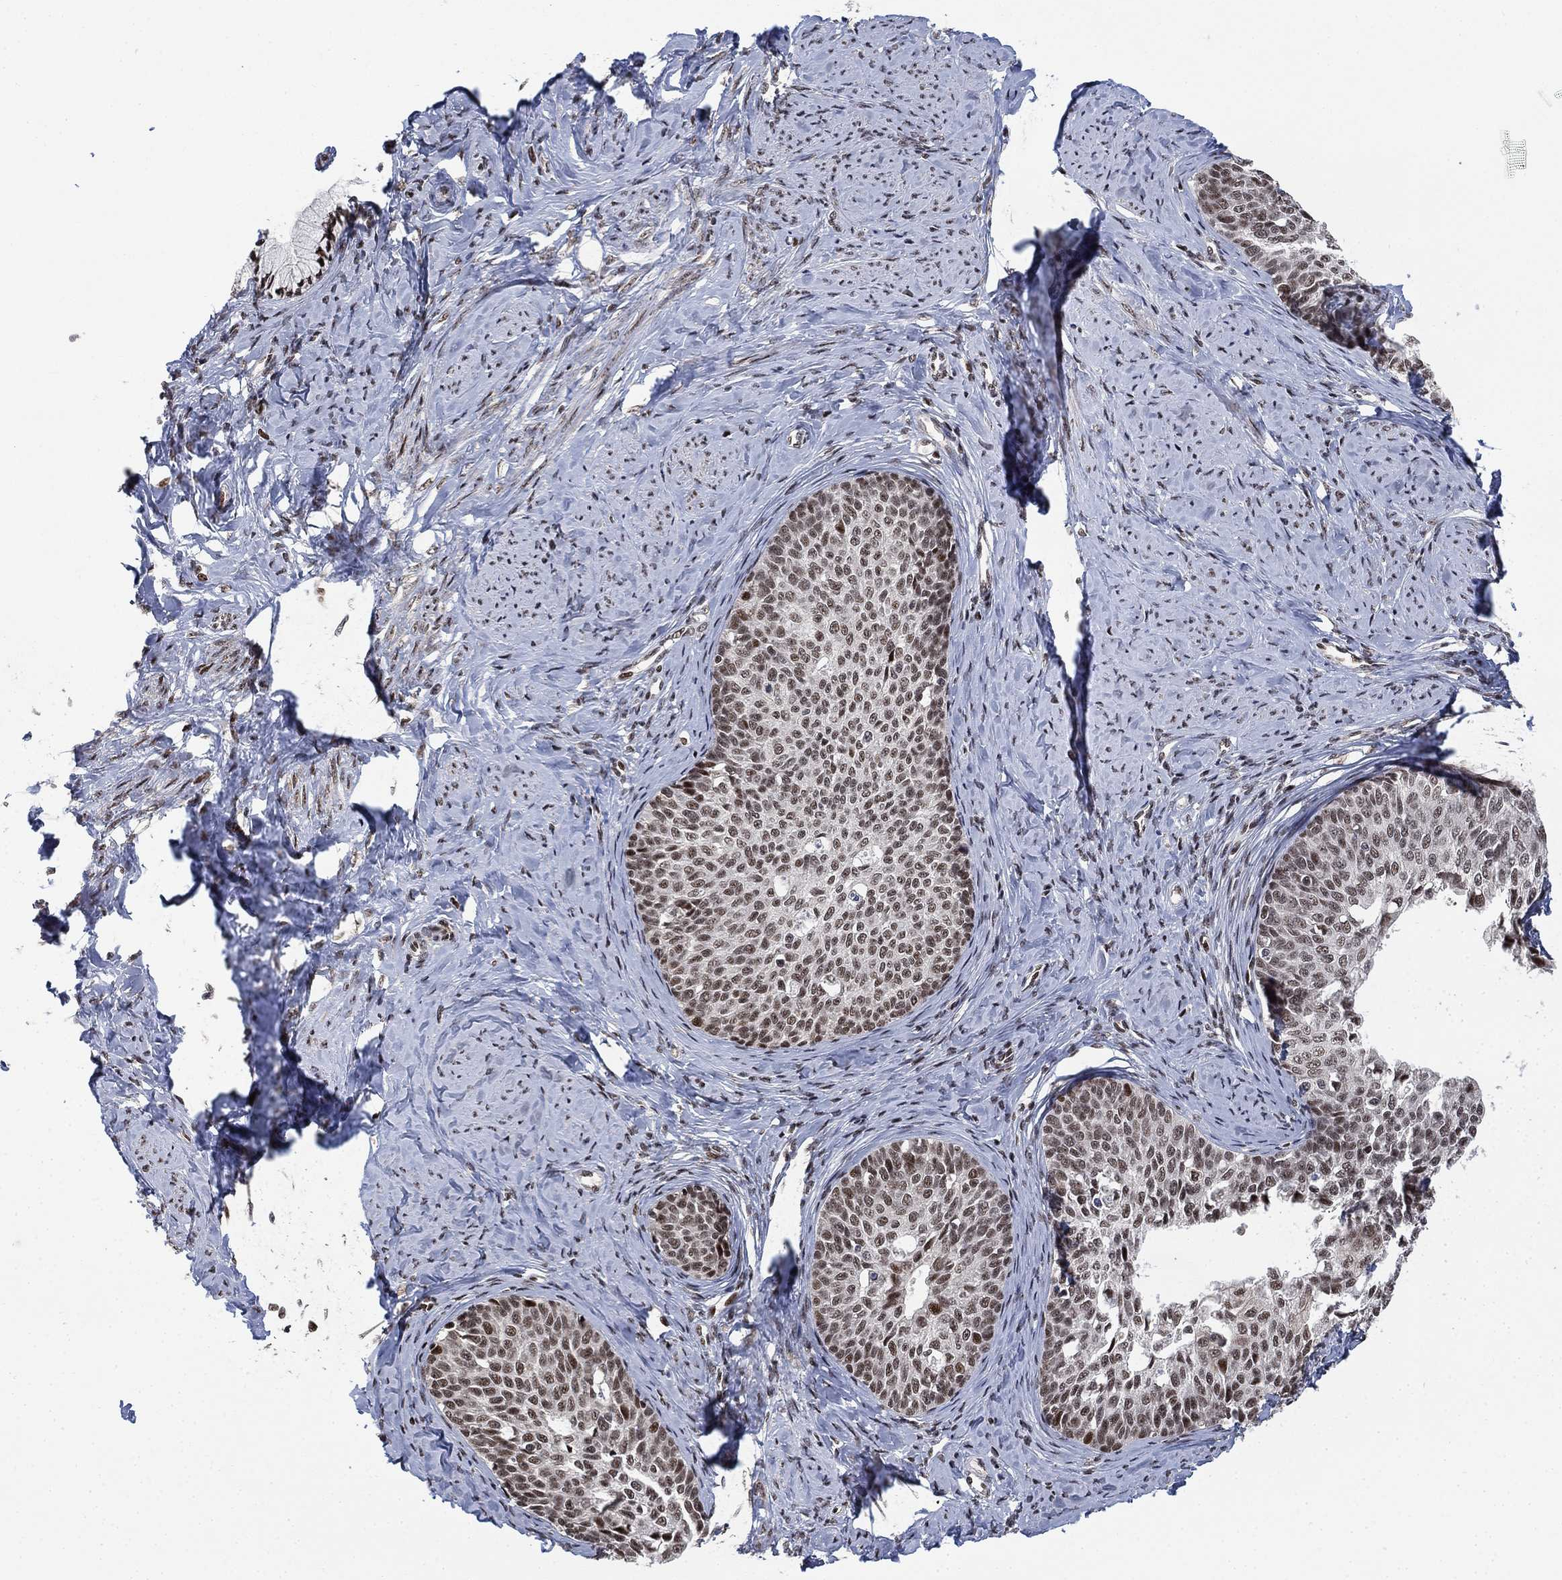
{"staining": {"intensity": "moderate", "quantity": ">75%", "location": "nuclear"}, "tissue": "cervical cancer", "cell_type": "Tumor cells", "image_type": "cancer", "snomed": [{"axis": "morphology", "description": "Squamous cell carcinoma, NOS"}, {"axis": "topography", "description": "Cervix"}], "caption": "Immunohistochemistry (IHC) micrograph of cervical cancer stained for a protein (brown), which exhibits medium levels of moderate nuclear staining in approximately >75% of tumor cells.", "gene": "ZSCAN30", "patient": {"sex": "female", "age": 51}}